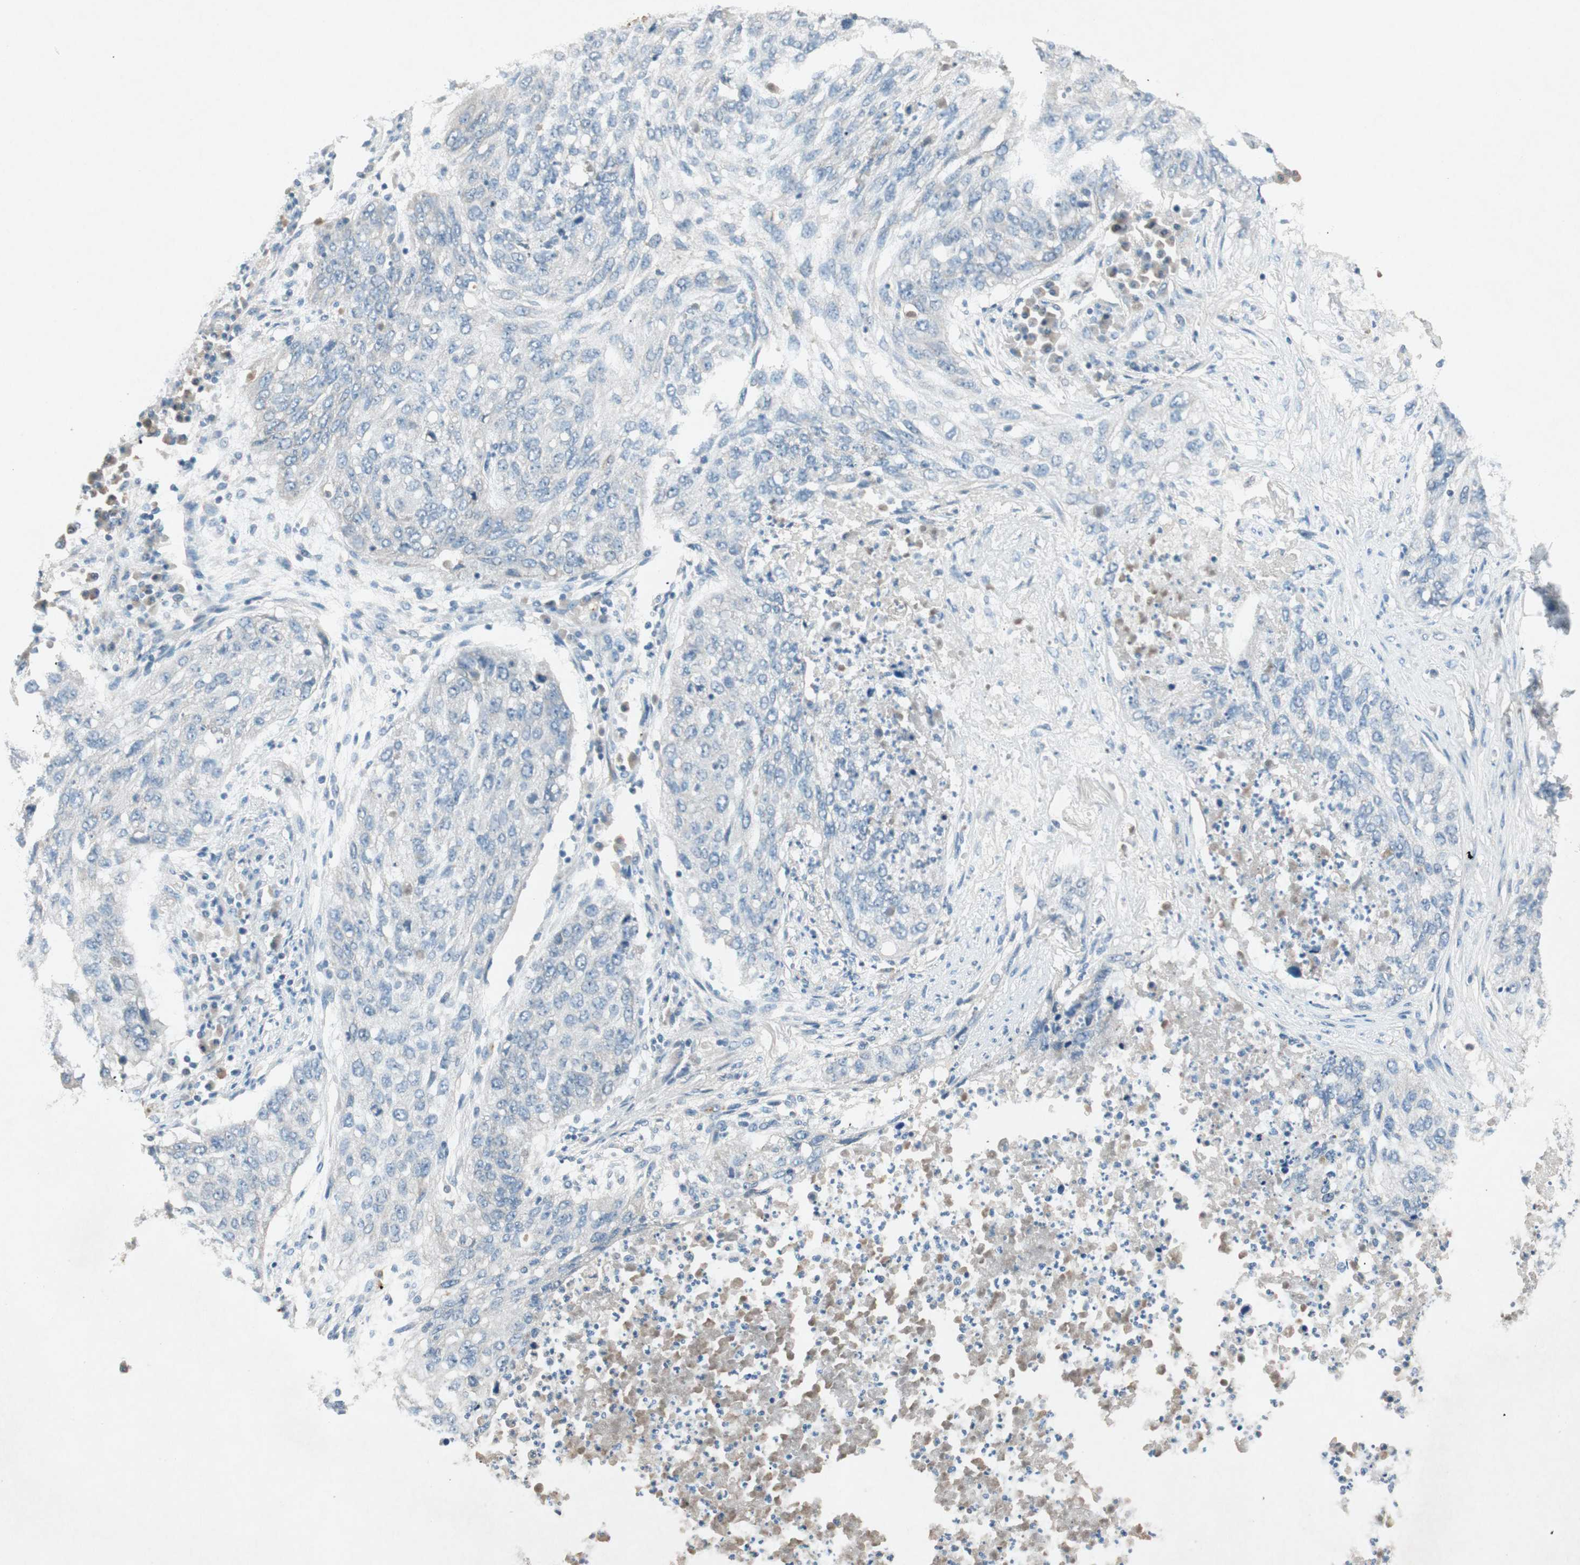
{"staining": {"intensity": "negative", "quantity": "none", "location": "none"}, "tissue": "lung cancer", "cell_type": "Tumor cells", "image_type": "cancer", "snomed": [{"axis": "morphology", "description": "Squamous cell carcinoma, NOS"}, {"axis": "topography", "description": "Lung"}], "caption": "The micrograph reveals no staining of tumor cells in lung cancer.", "gene": "NKAIN1", "patient": {"sex": "female", "age": 63}}